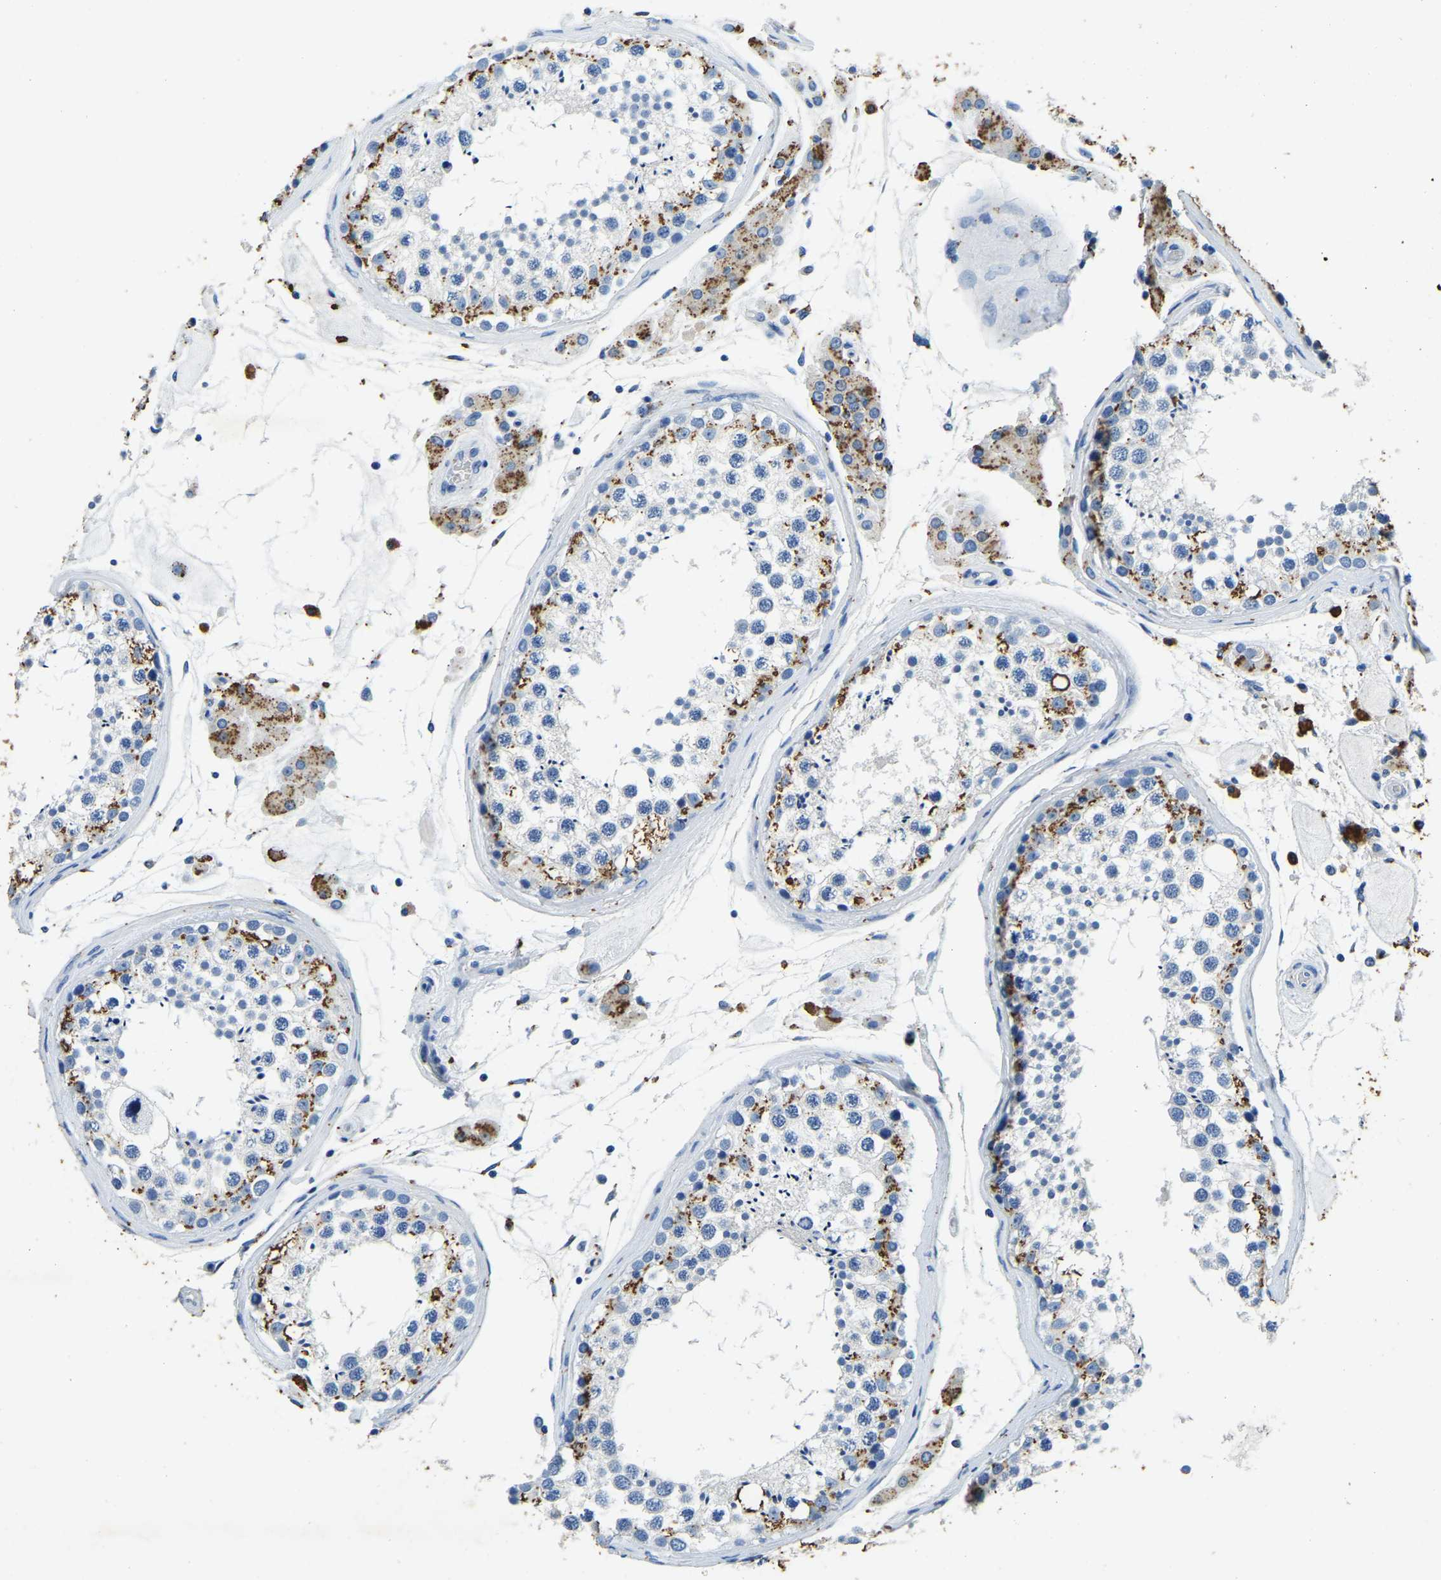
{"staining": {"intensity": "moderate", "quantity": "25%-75%", "location": "cytoplasmic/membranous"}, "tissue": "testis", "cell_type": "Cells in seminiferous ducts", "image_type": "normal", "snomed": [{"axis": "morphology", "description": "Normal tissue, NOS"}, {"axis": "topography", "description": "Testis"}], "caption": "IHC of benign testis demonstrates medium levels of moderate cytoplasmic/membranous expression in approximately 25%-75% of cells in seminiferous ducts.", "gene": "UBN2", "patient": {"sex": "male", "age": 46}}